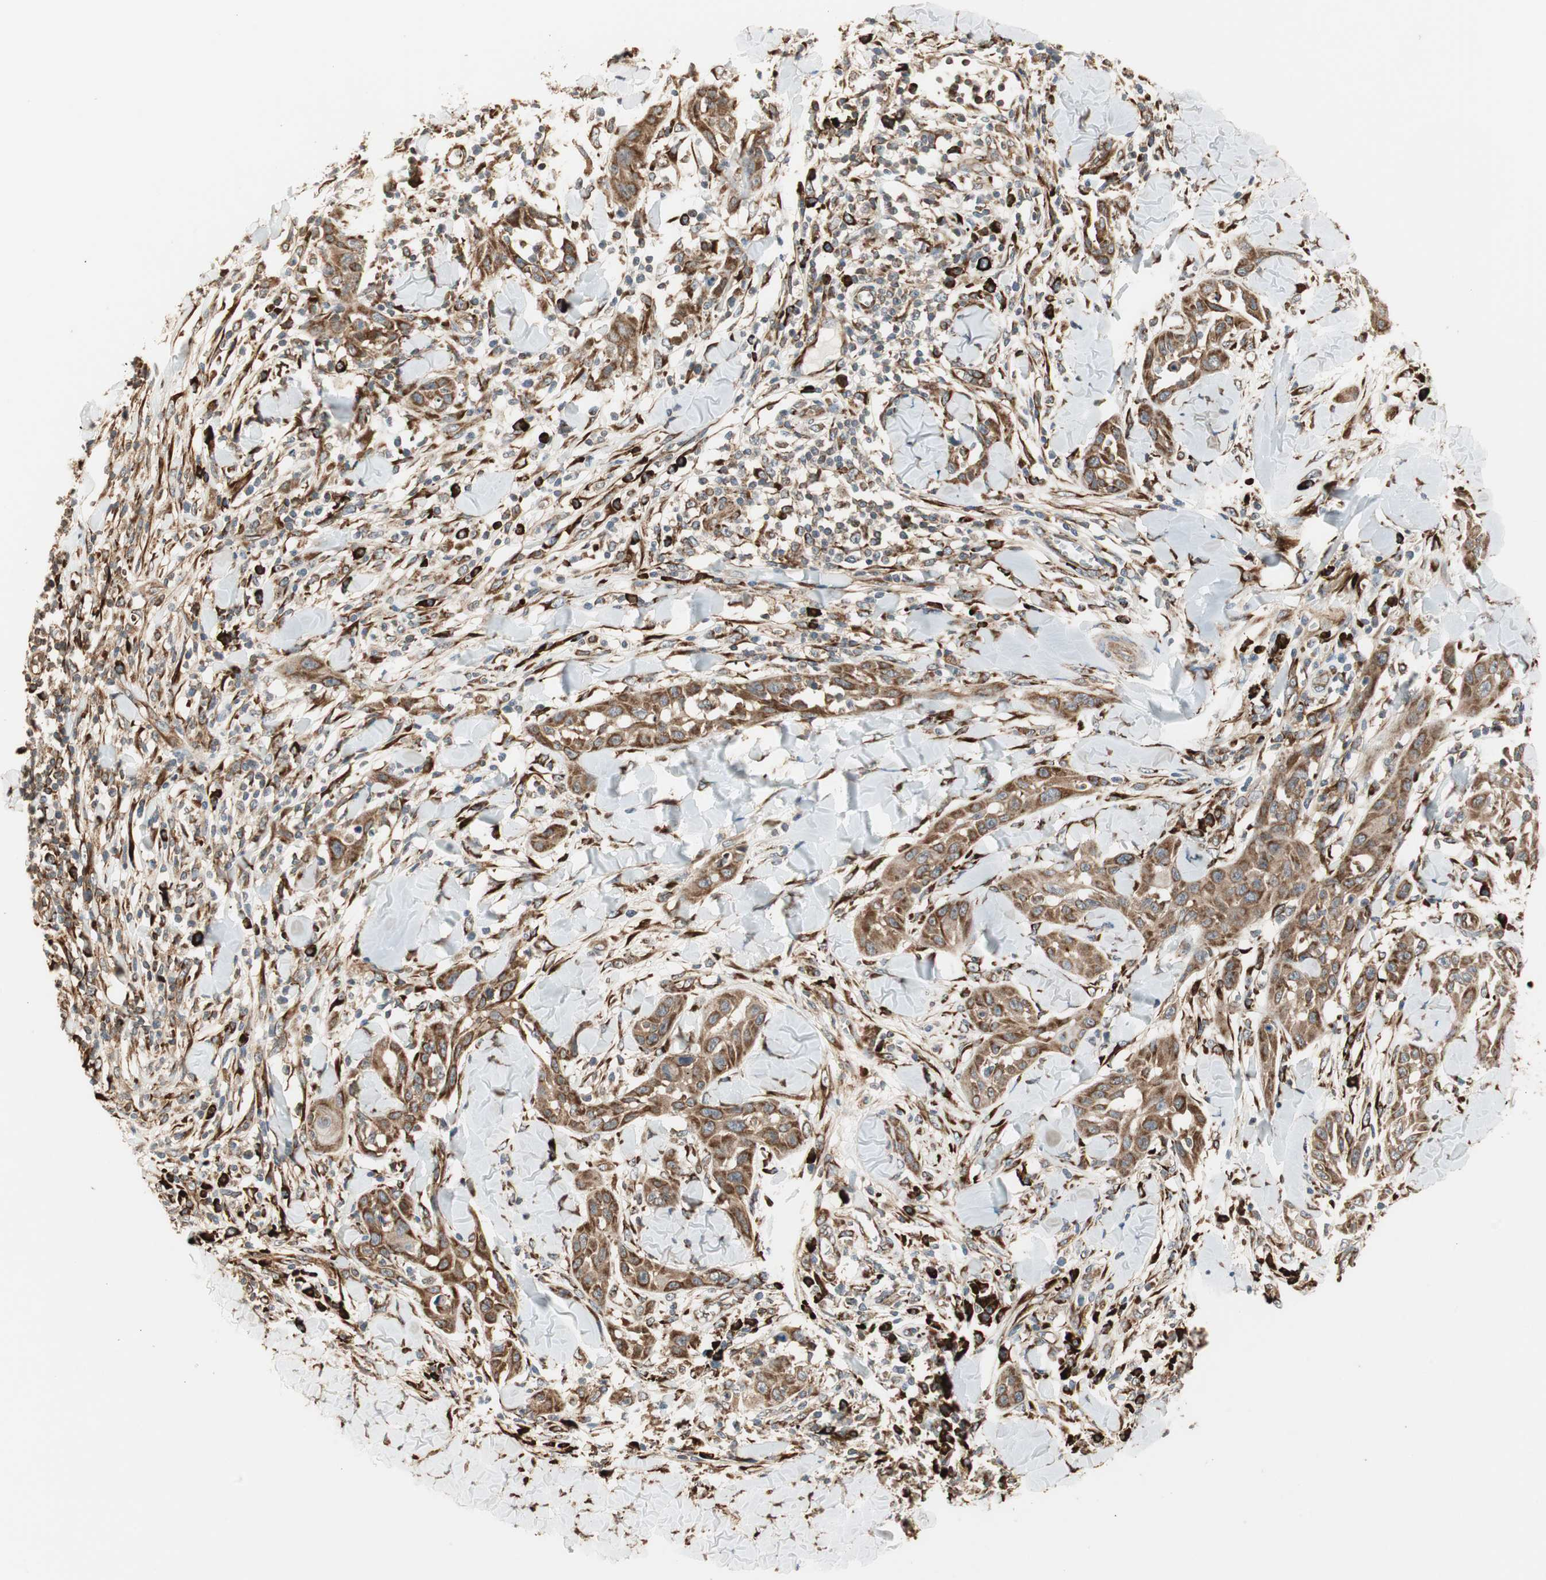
{"staining": {"intensity": "moderate", "quantity": ">75%", "location": "cytoplasmic/membranous"}, "tissue": "skin cancer", "cell_type": "Tumor cells", "image_type": "cancer", "snomed": [{"axis": "morphology", "description": "Squamous cell carcinoma, NOS"}, {"axis": "topography", "description": "Skin"}], "caption": "Approximately >75% of tumor cells in skin squamous cell carcinoma demonstrate moderate cytoplasmic/membranous protein expression as visualized by brown immunohistochemical staining.", "gene": "P4HA1", "patient": {"sex": "male", "age": 24}}